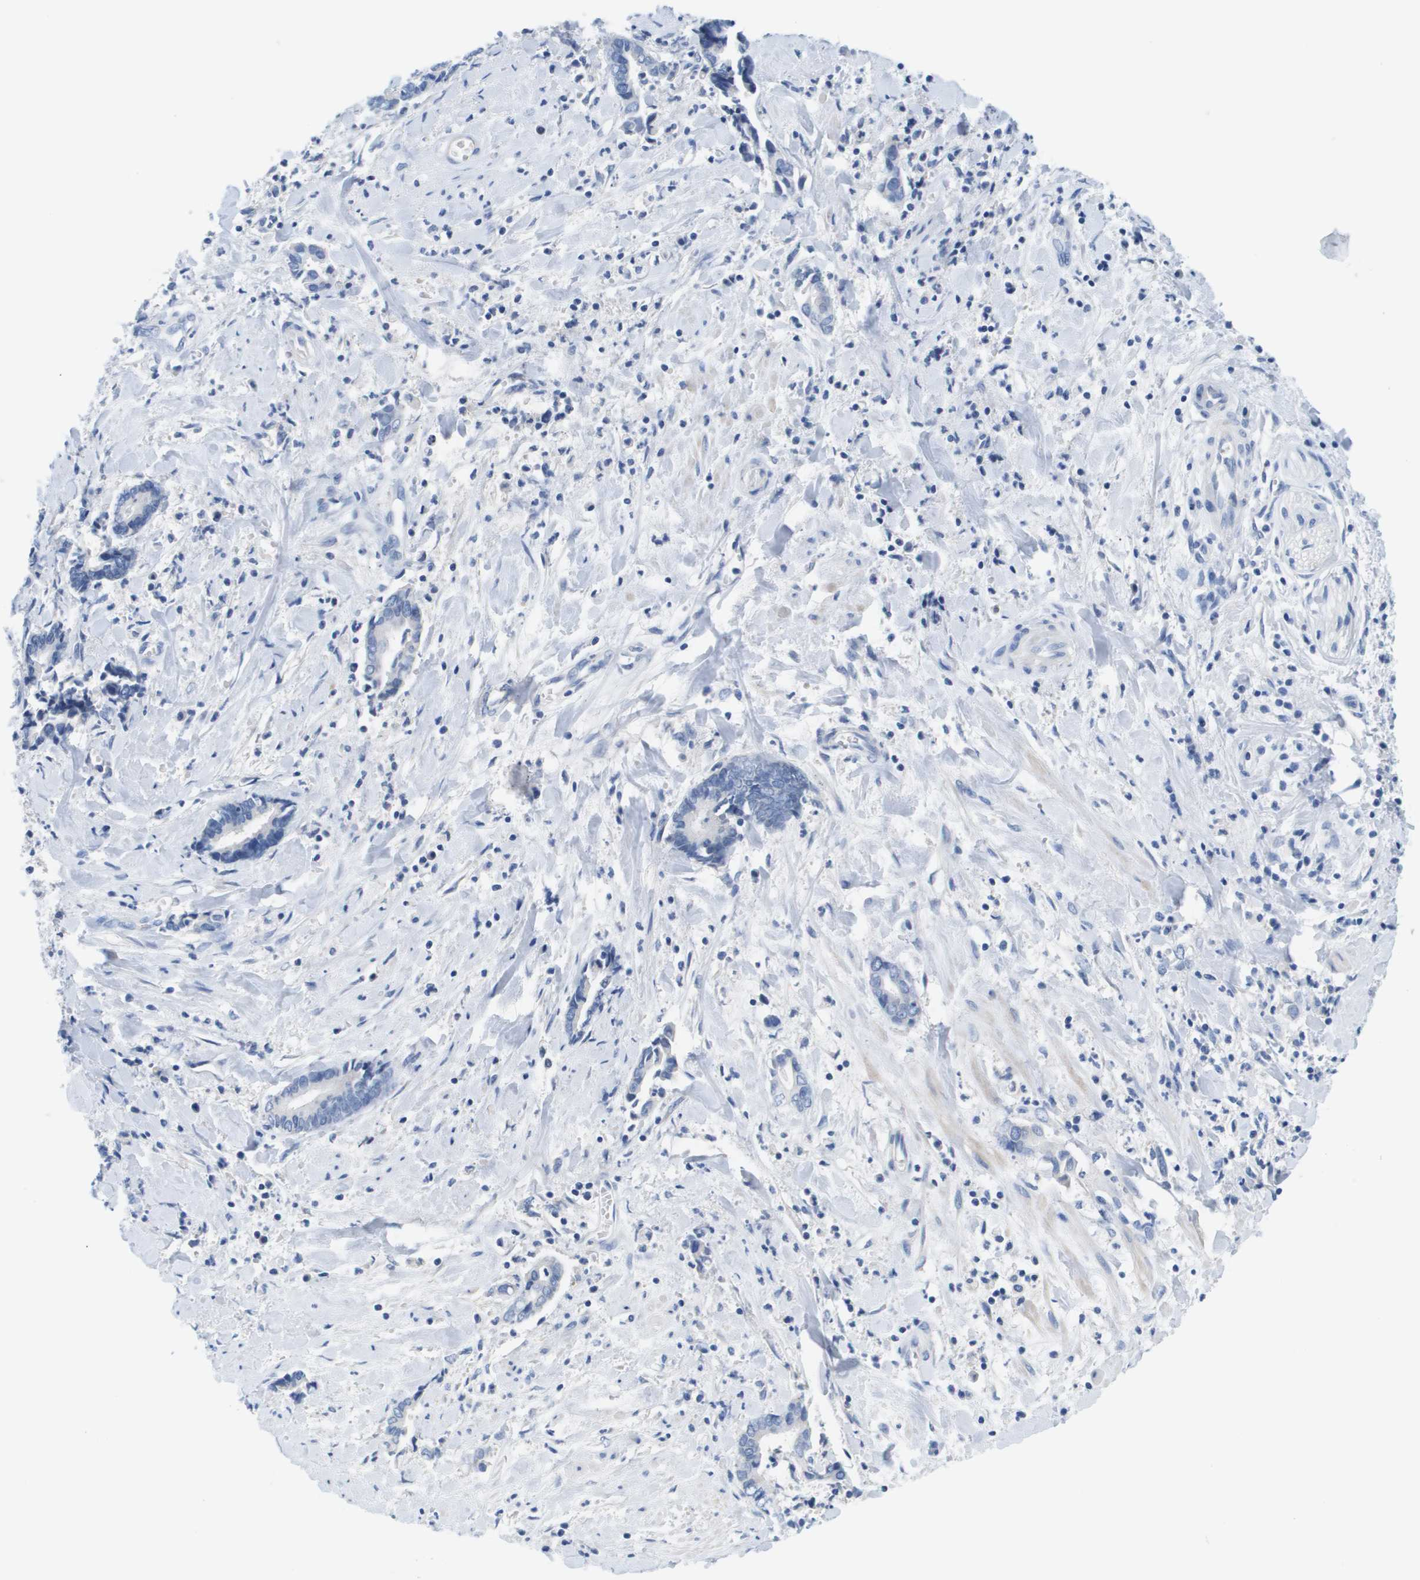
{"staining": {"intensity": "negative", "quantity": "none", "location": "none"}, "tissue": "cervical cancer", "cell_type": "Tumor cells", "image_type": "cancer", "snomed": [{"axis": "morphology", "description": "Adenocarcinoma, NOS"}, {"axis": "topography", "description": "Cervix"}], "caption": "Tumor cells are negative for brown protein staining in cervical adenocarcinoma.", "gene": "APOA1", "patient": {"sex": "female", "age": 44}}